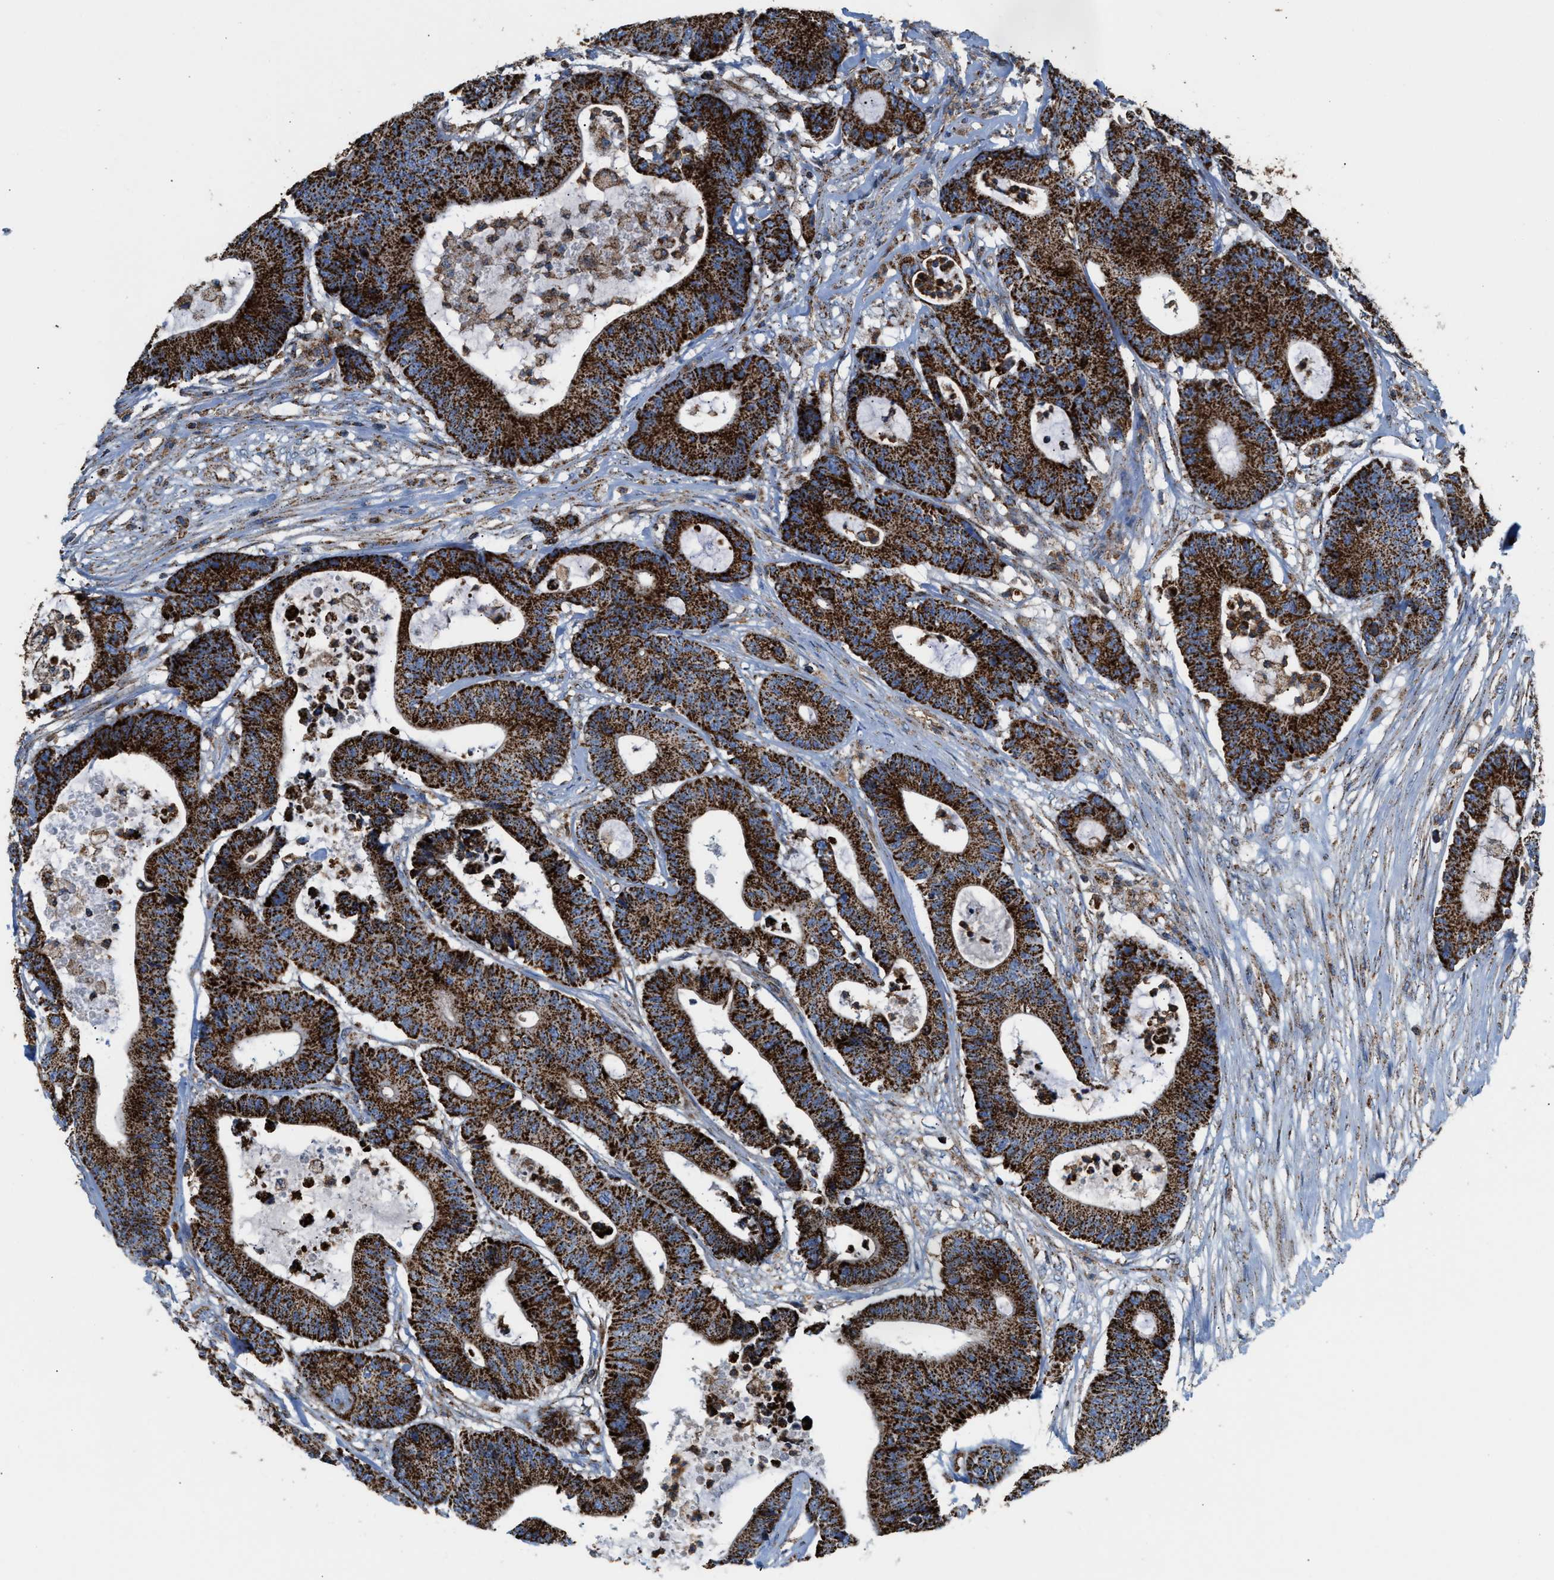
{"staining": {"intensity": "strong", "quantity": ">75%", "location": "cytoplasmic/membranous"}, "tissue": "colorectal cancer", "cell_type": "Tumor cells", "image_type": "cancer", "snomed": [{"axis": "morphology", "description": "Adenocarcinoma, NOS"}, {"axis": "topography", "description": "Colon"}], "caption": "Immunohistochemistry (DAB (3,3'-diaminobenzidine)) staining of human colorectal cancer (adenocarcinoma) reveals strong cytoplasmic/membranous protein staining in about >75% of tumor cells.", "gene": "ECHS1", "patient": {"sex": "female", "age": 84}}